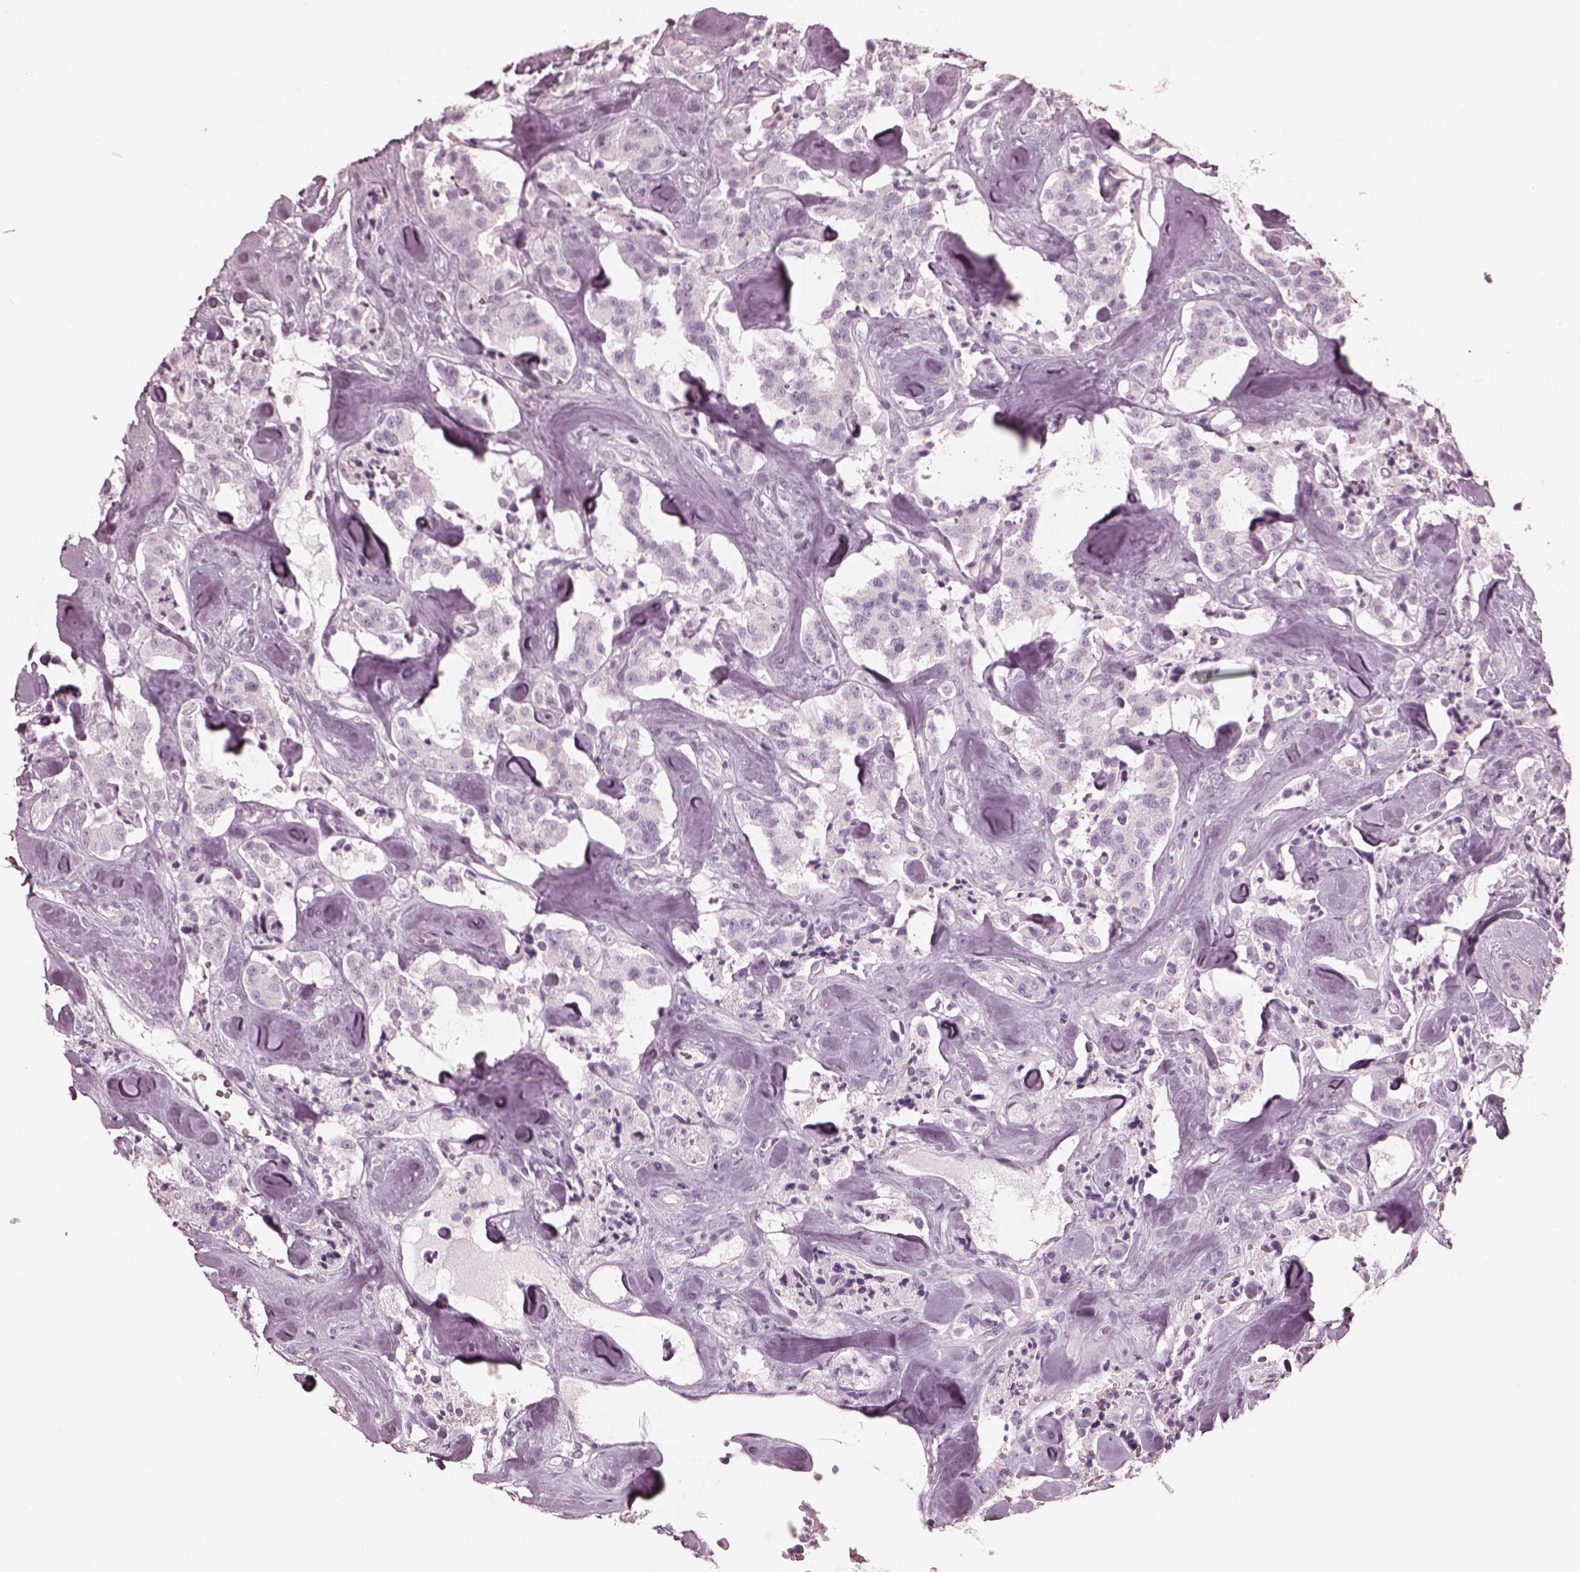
{"staining": {"intensity": "negative", "quantity": "none", "location": "none"}, "tissue": "carcinoid", "cell_type": "Tumor cells", "image_type": "cancer", "snomed": [{"axis": "morphology", "description": "Carcinoid, malignant, NOS"}, {"axis": "topography", "description": "Pancreas"}], "caption": "DAB (3,3'-diaminobenzidine) immunohistochemical staining of human carcinoid displays no significant staining in tumor cells.", "gene": "C2orf81", "patient": {"sex": "male", "age": 41}}